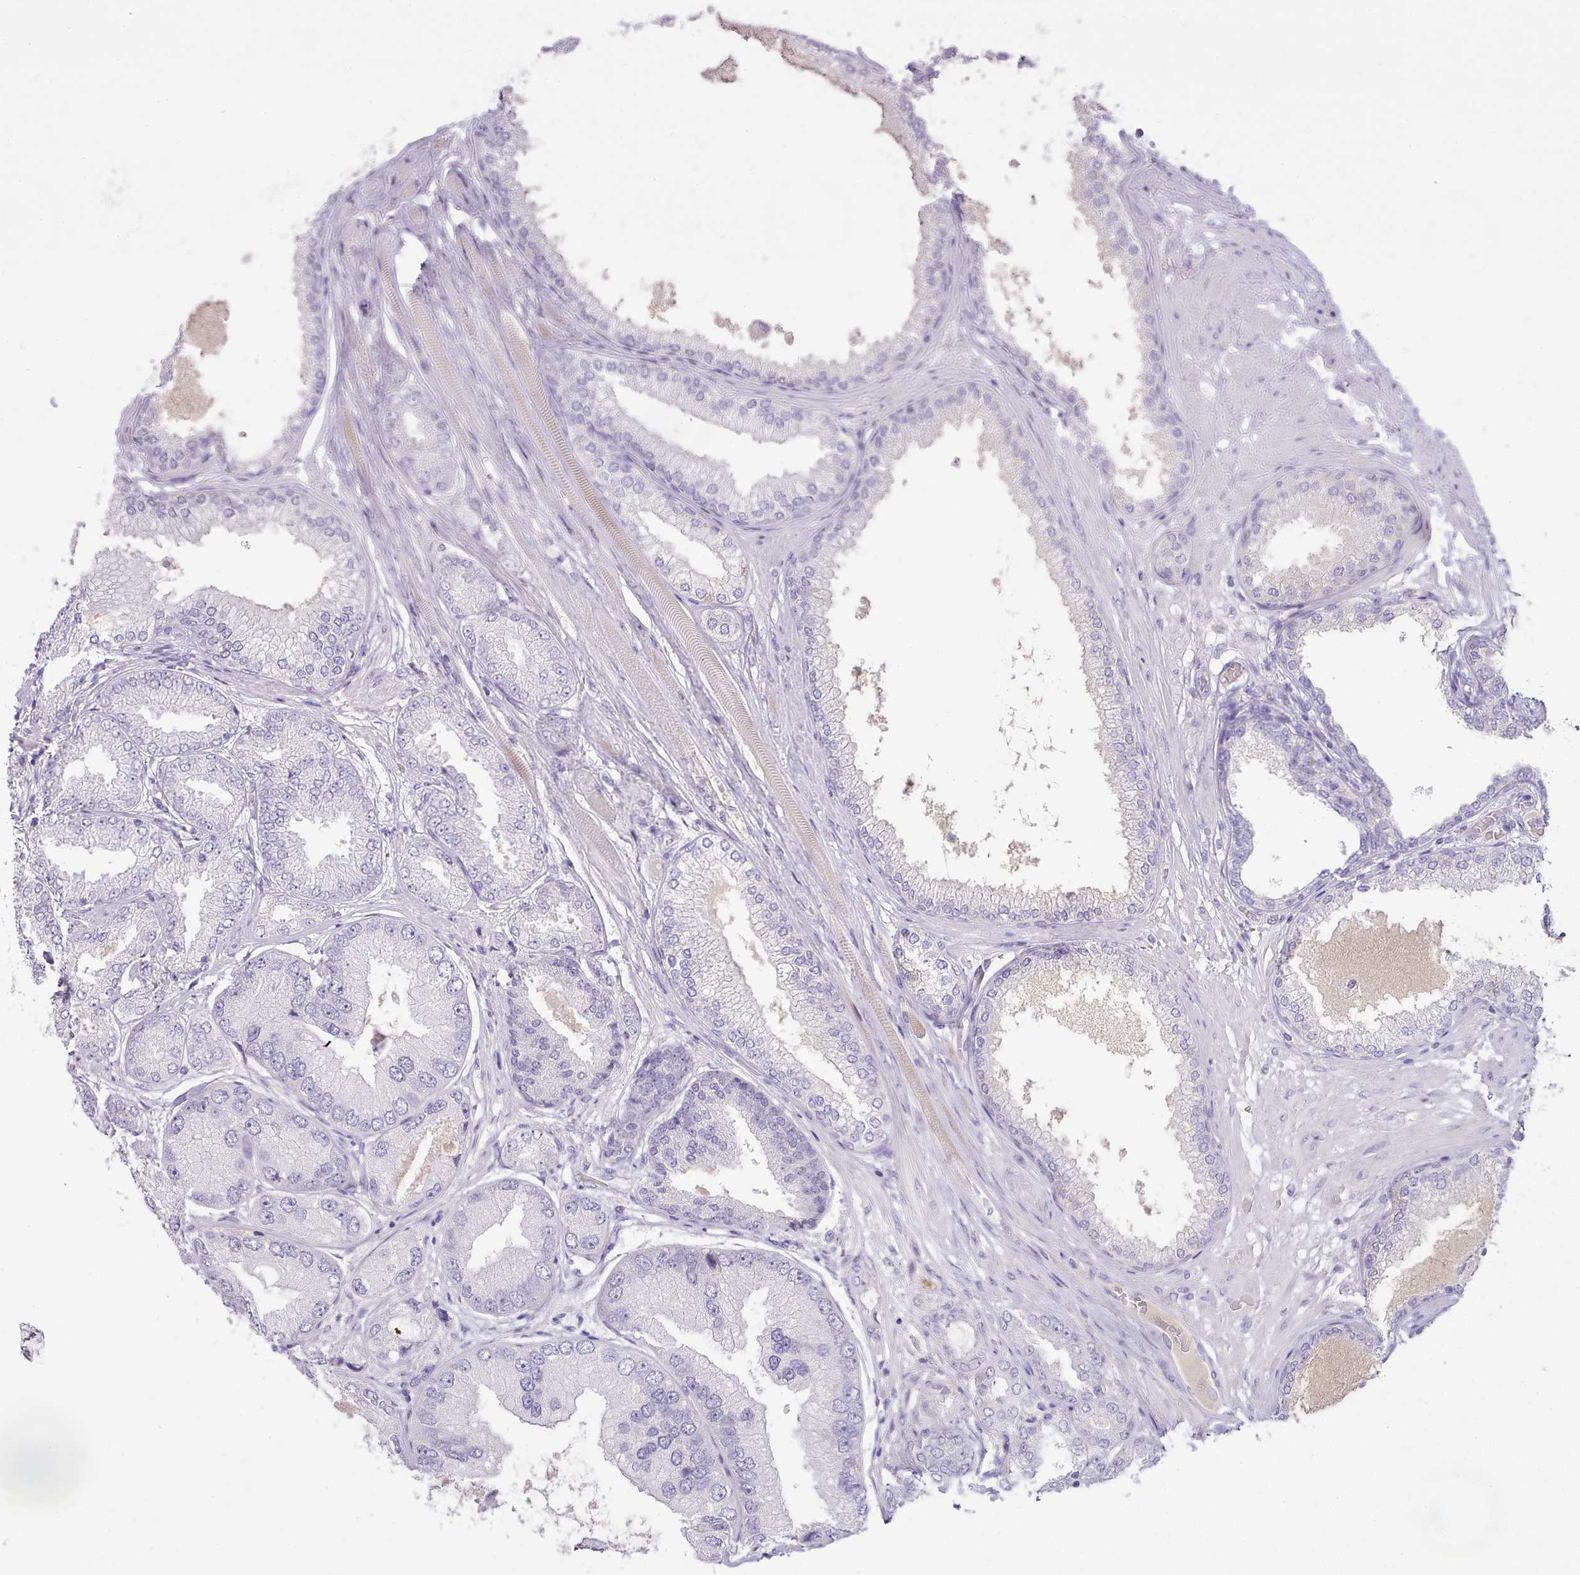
{"staining": {"intensity": "negative", "quantity": "none", "location": "none"}, "tissue": "prostate cancer", "cell_type": "Tumor cells", "image_type": "cancer", "snomed": [{"axis": "morphology", "description": "Adenocarcinoma, High grade"}, {"axis": "topography", "description": "Prostate"}], "caption": "Tumor cells are negative for protein expression in human prostate cancer (high-grade adenocarcinoma).", "gene": "TOX2", "patient": {"sex": "male", "age": 71}}